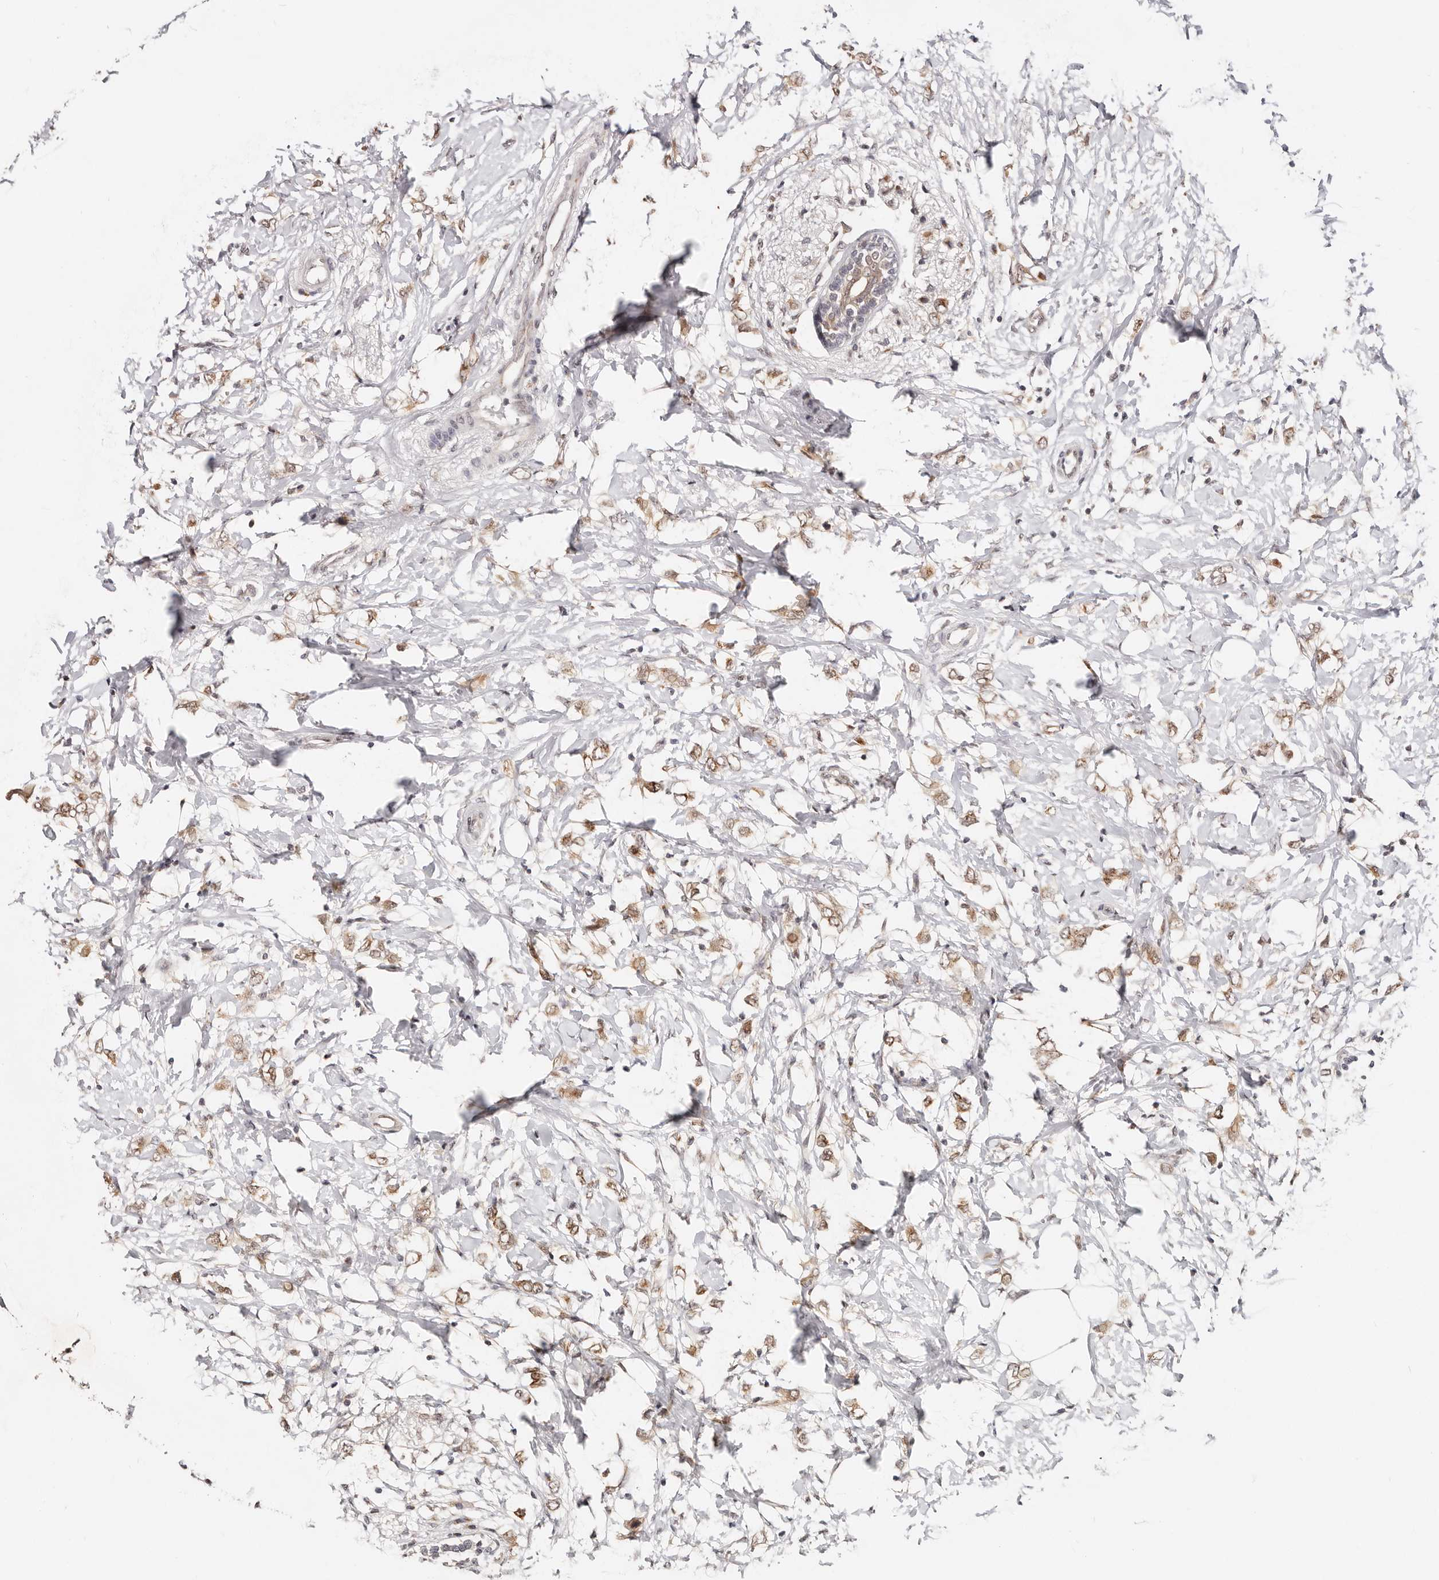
{"staining": {"intensity": "moderate", "quantity": ">75%", "location": "cytoplasmic/membranous"}, "tissue": "breast cancer", "cell_type": "Tumor cells", "image_type": "cancer", "snomed": [{"axis": "morphology", "description": "Normal tissue, NOS"}, {"axis": "morphology", "description": "Lobular carcinoma"}, {"axis": "topography", "description": "Breast"}], "caption": "Tumor cells exhibit moderate cytoplasmic/membranous expression in about >75% of cells in lobular carcinoma (breast). (Brightfield microscopy of DAB IHC at high magnification).", "gene": "VIPAS39", "patient": {"sex": "female", "age": 47}}